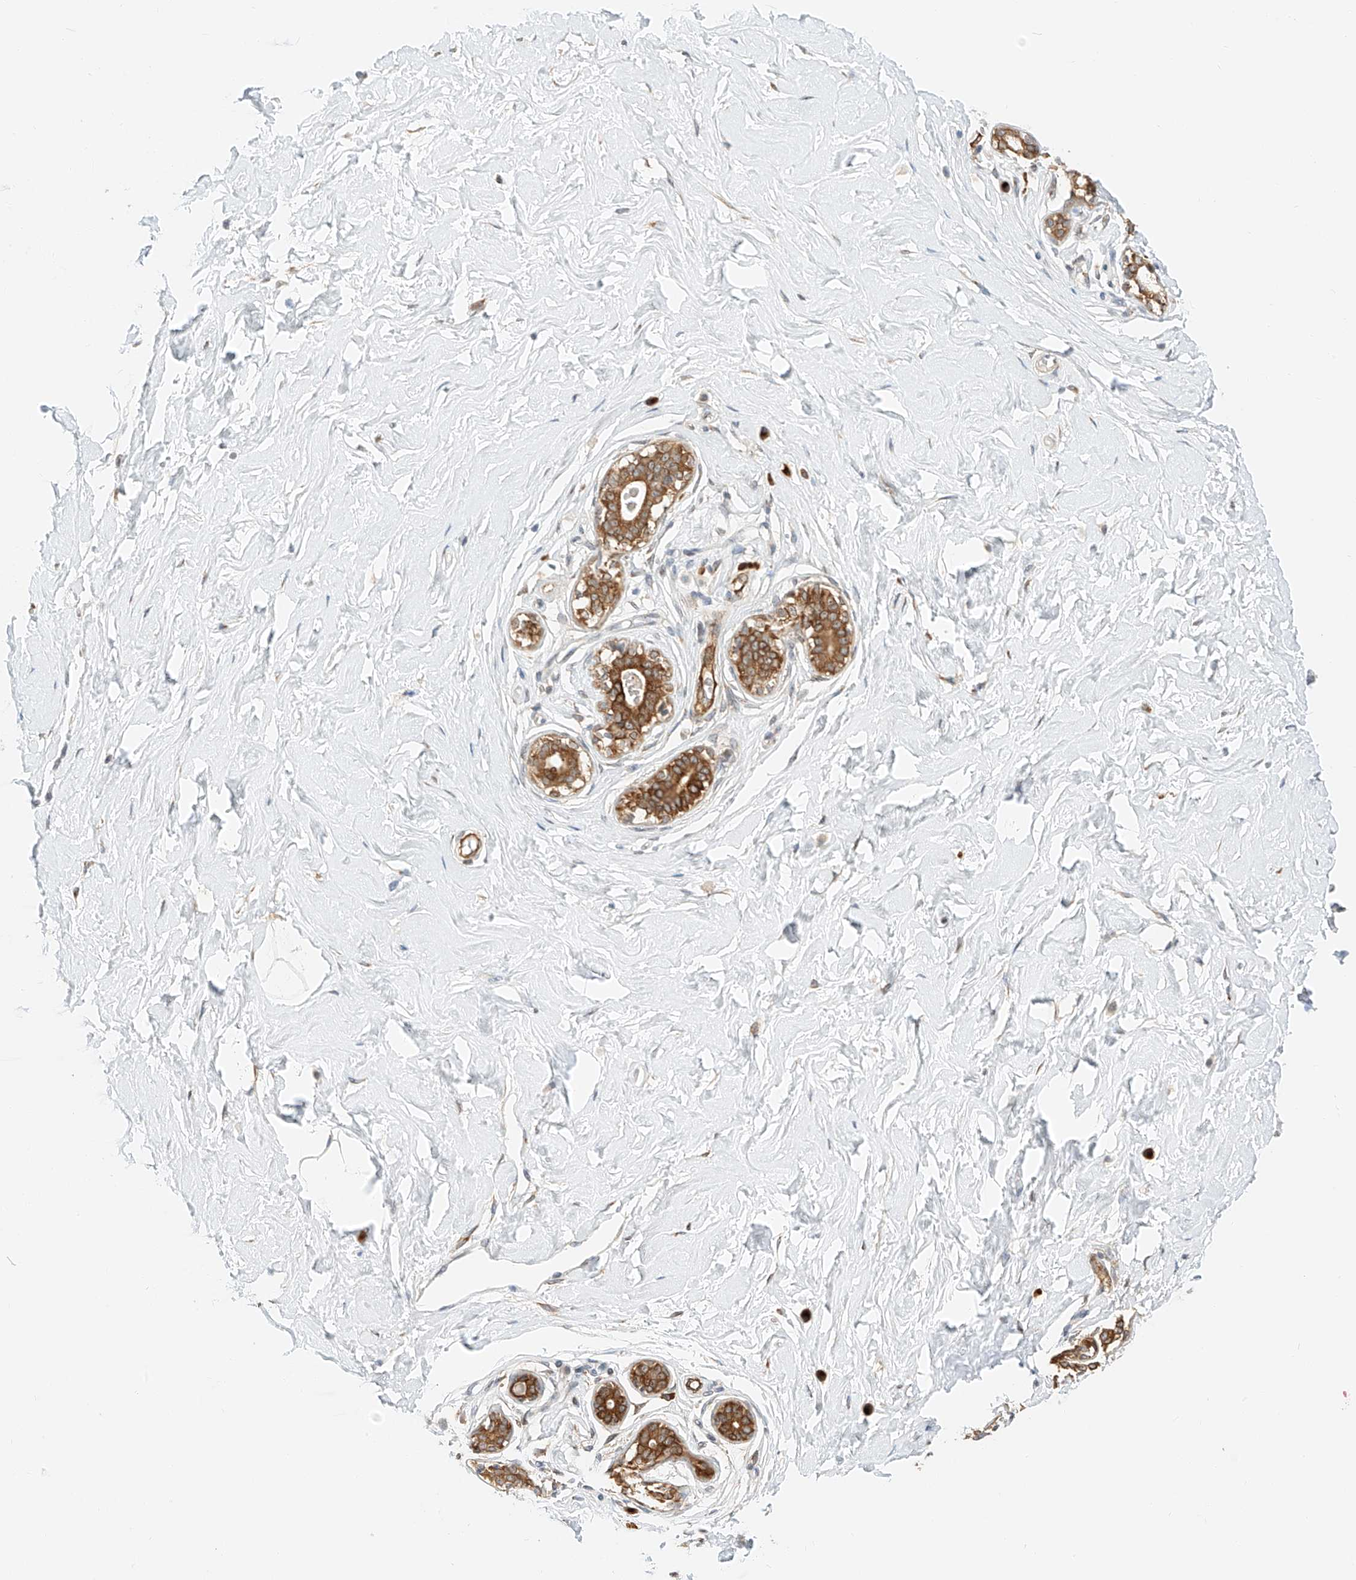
{"staining": {"intensity": "negative", "quantity": "none", "location": "none"}, "tissue": "breast", "cell_type": "Adipocytes", "image_type": "normal", "snomed": [{"axis": "morphology", "description": "Normal tissue, NOS"}, {"axis": "morphology", "description": "Adenoma, NOS"}, {"axis": "topography", "description": "Breast"}], "caption": "Adipocytes are negative for brown protein staining in unremarkable breast. (Immunohistochemistry (ihc), brightfield microscopy, high magnification).", "gene": "CARMIL1", "patient": {"sex": "female", "age": 23}}